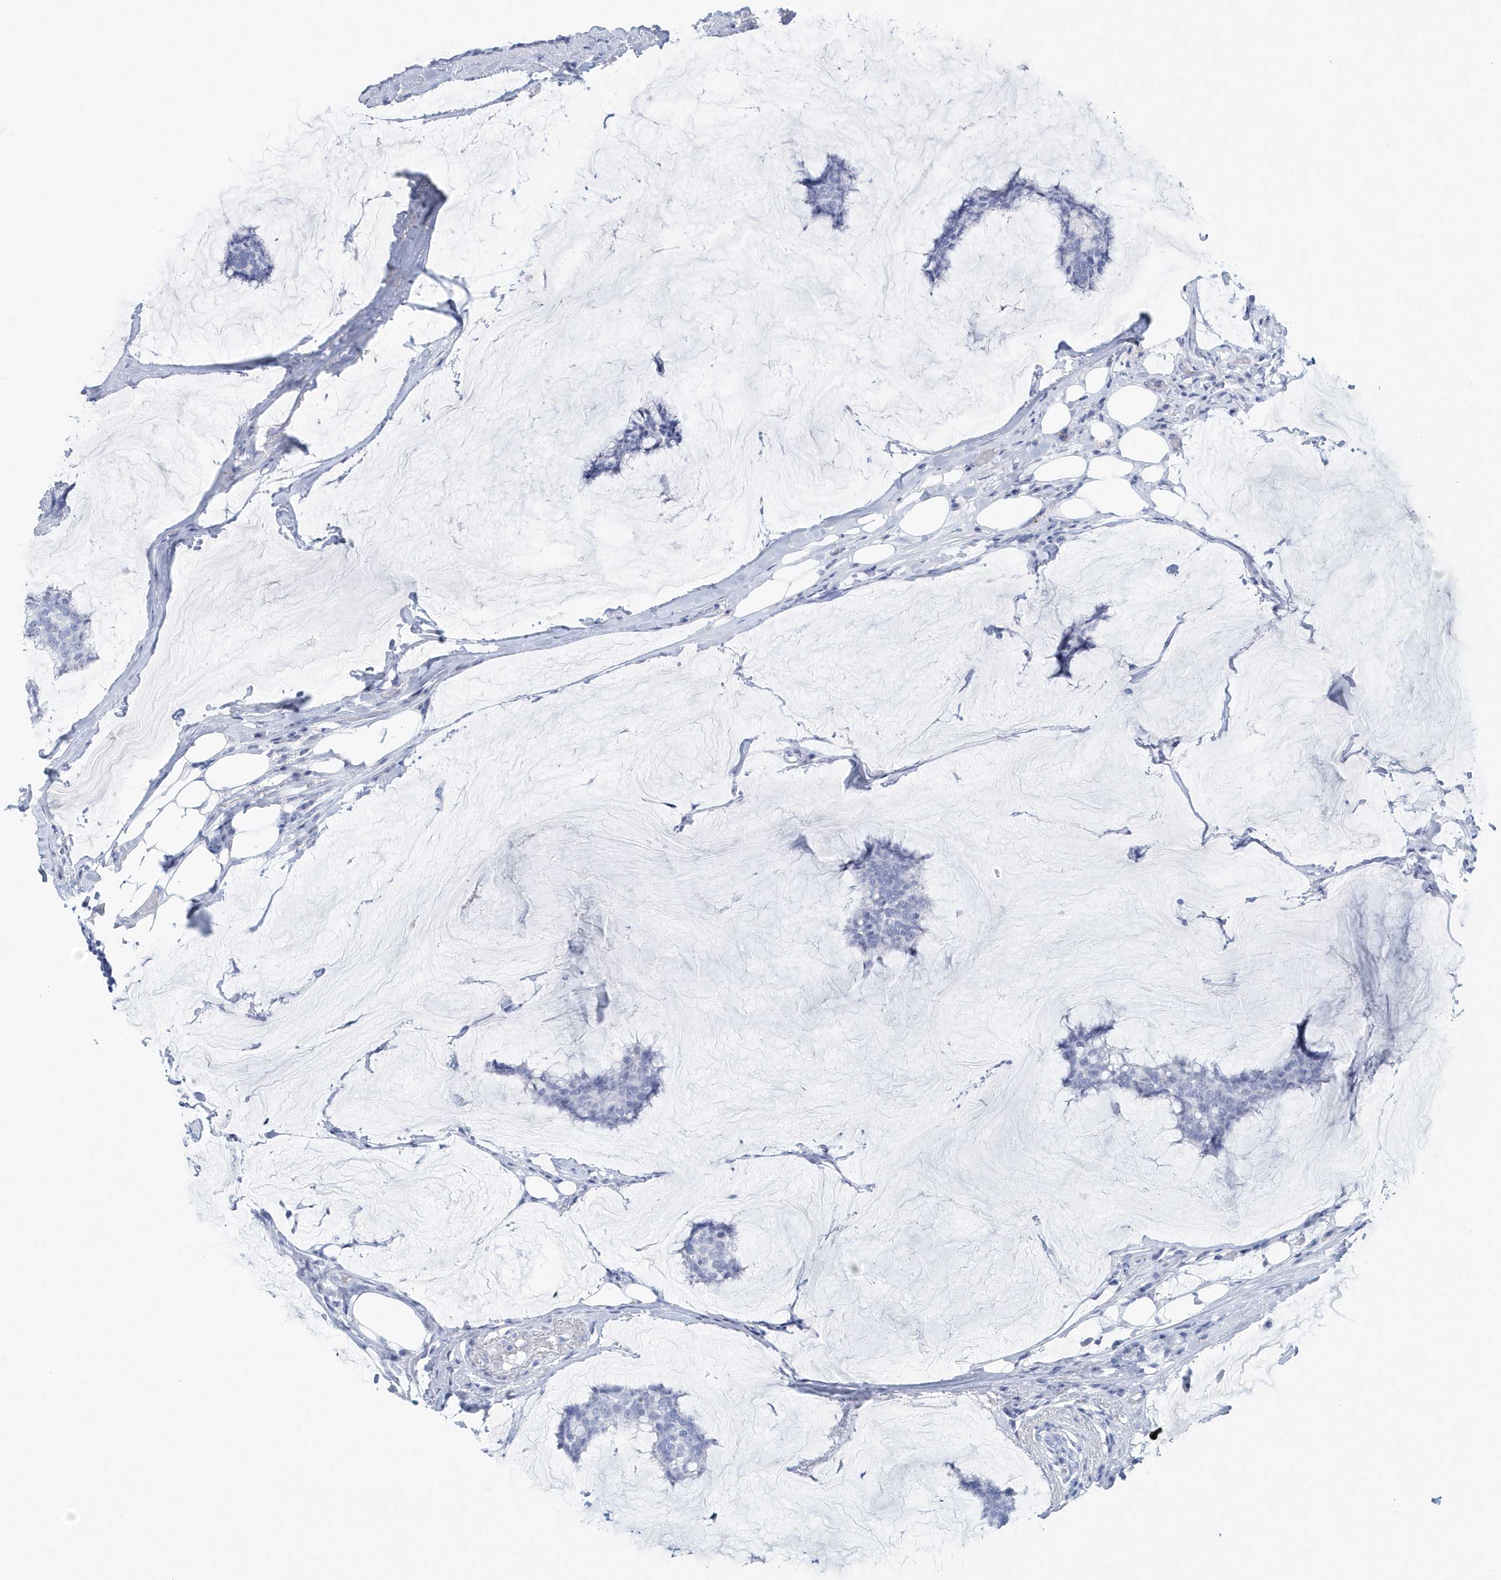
{"staining": {"intensity": "negative", "quantity": "none", "location": "none"}, "tissue": "breast cancer", "cell_type": "Tumor cells", "image_type": "cancer", "snomed": [{"axis": "morphology", "description": "Duct carcinoma"}, {"axis": "topography", "description": "Breast"}], "caption": "IHC image of neoplastic tissue: breast intraductal carcinoma stained with DAB demonstrates no significant protein positivity in tumor cells. Brightfield microscopy of immunohistochemistry (IHC) stained with DAB (3,3'-diaminobenzidine) (brown) and hematoxylin (blue), captured at high magnification.", "gene": "PTPRO", "patient": {"sex": "female", "age": 93}}